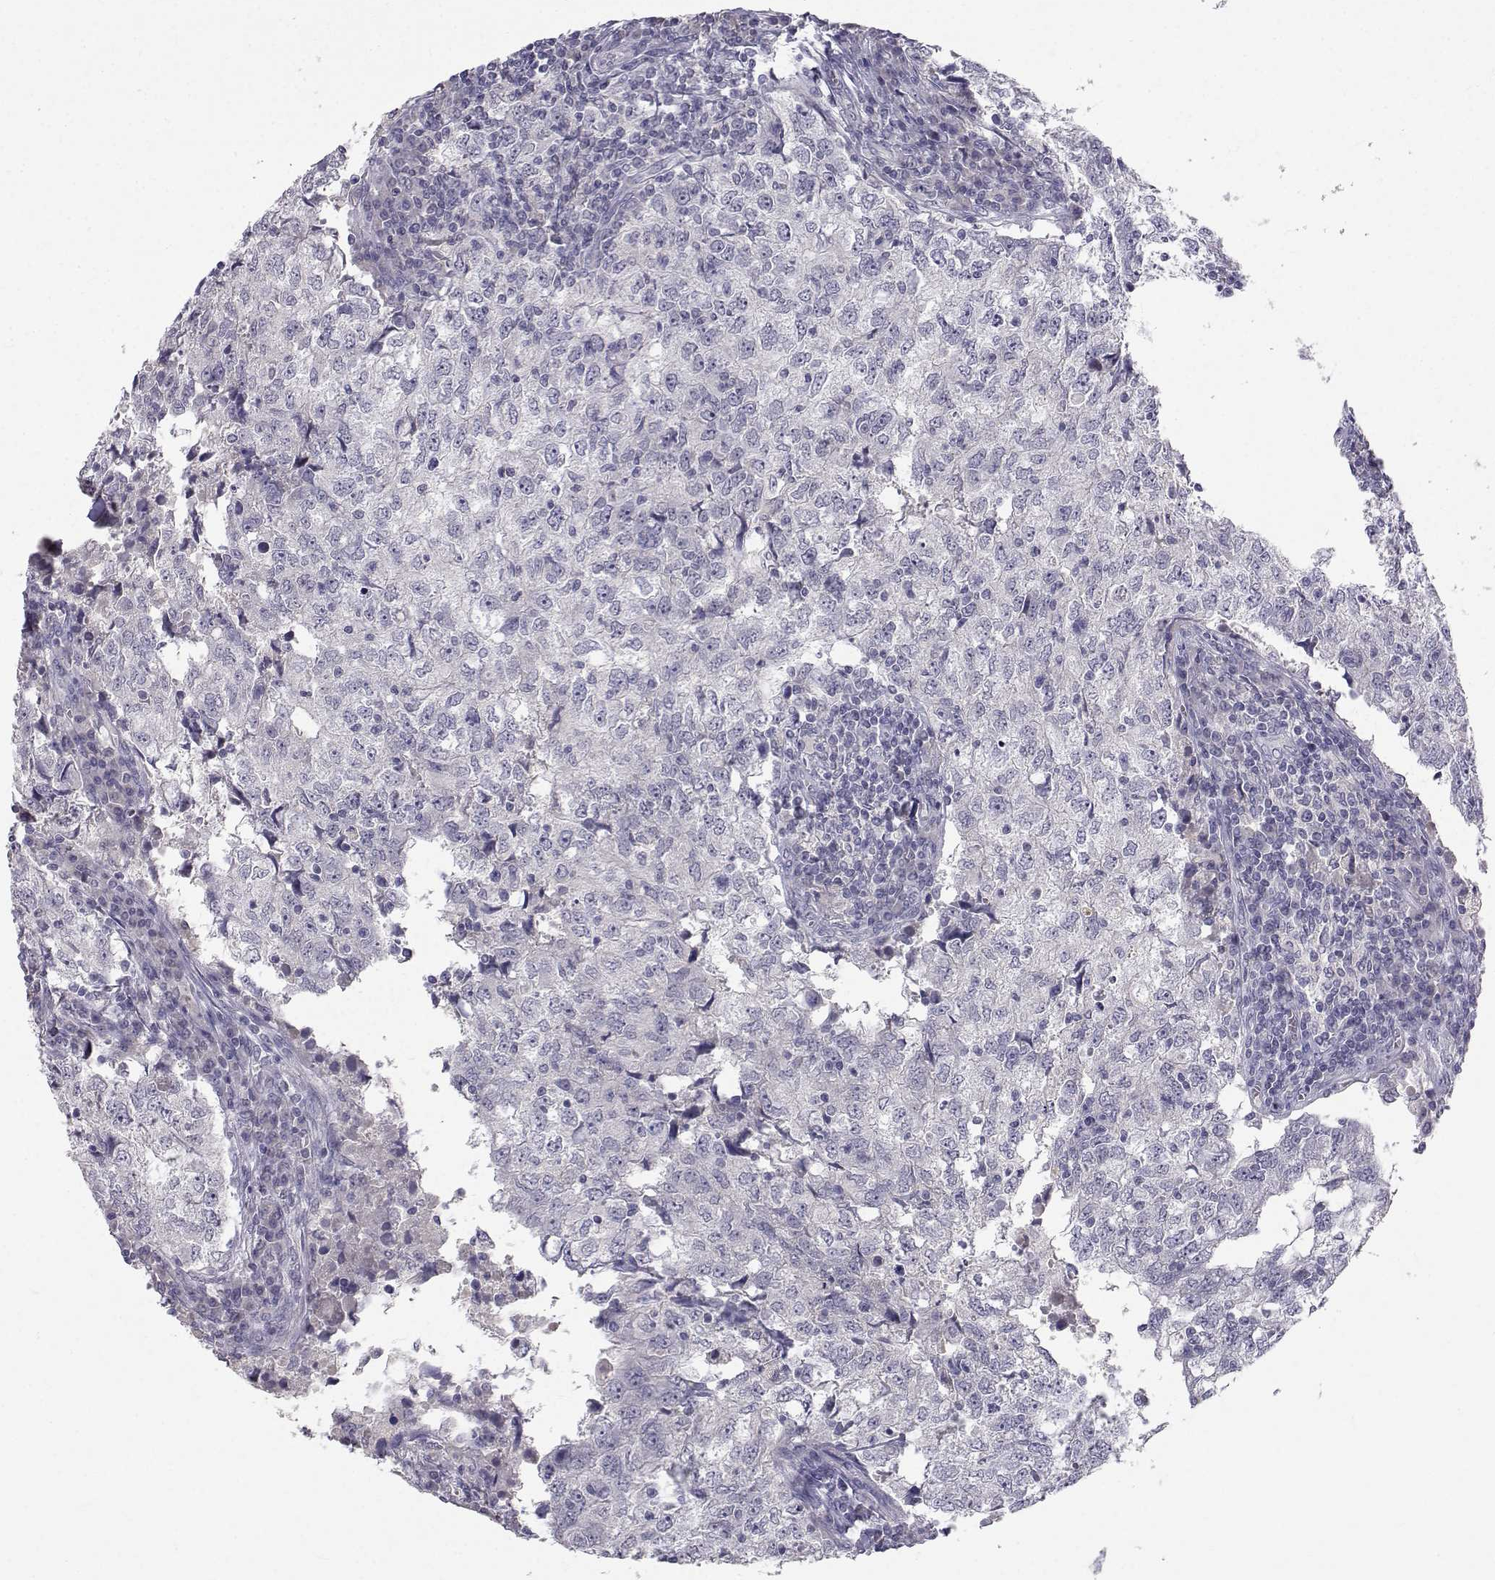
{"staining": {"intensity": "negative", "quantity": "none", "location": "none"}, "tissue": "breast cancer", "cell_type": "Tumor cells", "image_type": "cancer", "snomed": [{"axis": "morphology", "description": "Duct carcinoma"}, {"axis": "topography", "description": "Breast"}], "caption": "Tumor cells are negative for protein expression in human breast cancer. (DAB (3,3'-diaminobenzidine) immunohistochemistry, high magnification).", "gene": "SLC6A3", "patient": {"sex": "female", "age": 30}}